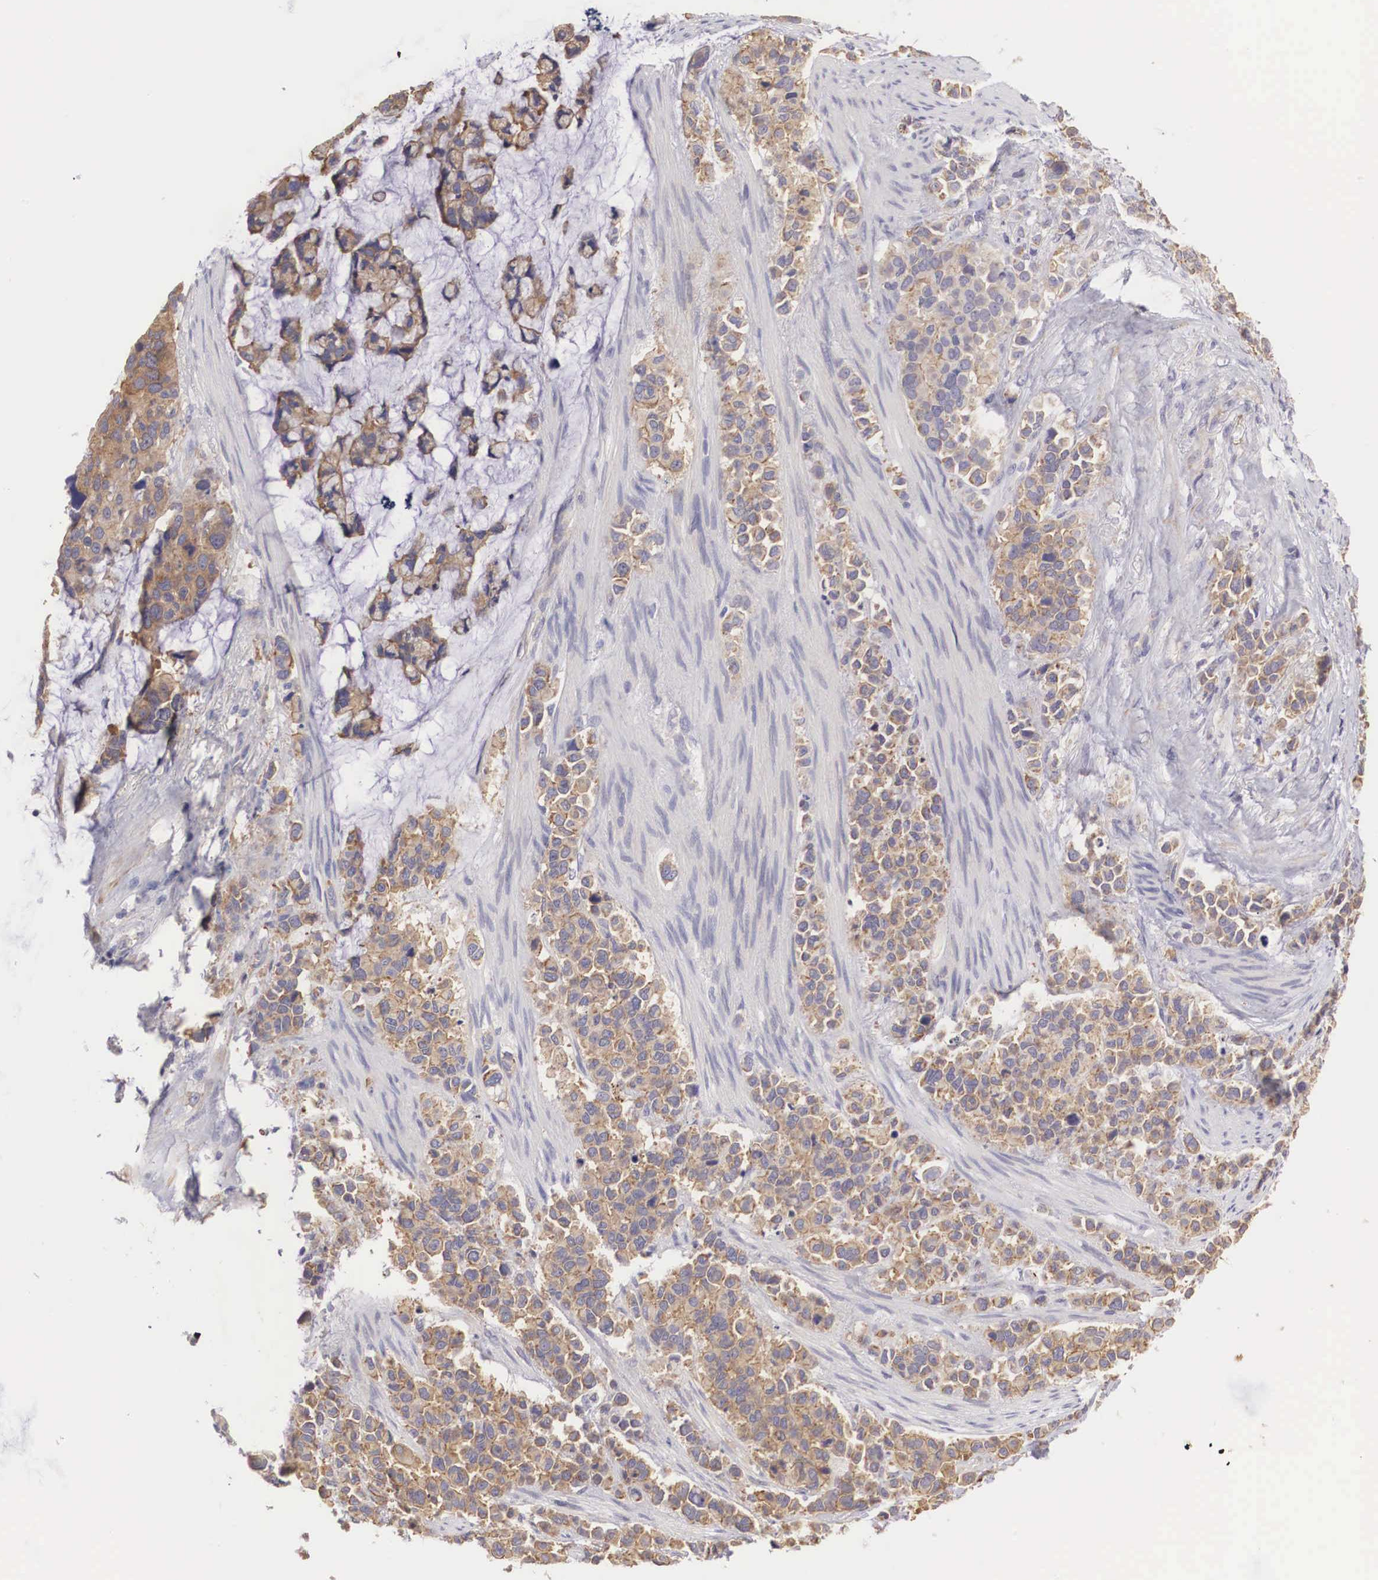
{"staining": {"intensity": "strong", "quantity": ">75%", "location": "cytoplasmic/membranous"}, "tissue": "stomach cancer", "cell_type": "Tumor cells", "image_type": "cancer", "snomed": [{"axis": "morphology", "description": "Adenocarcinoma, NOS"}, {"axis": "topography", "description": "Stomach, upper"}], "caption": "Stomach adenocarcinoma tissue reveals strong cytoplasmic/membranous staining in about >75% of tumor cells, visualized by immunohistochemistry.", "gene": "TXLNG", "patient": {"sex": "male", "age": 71}}